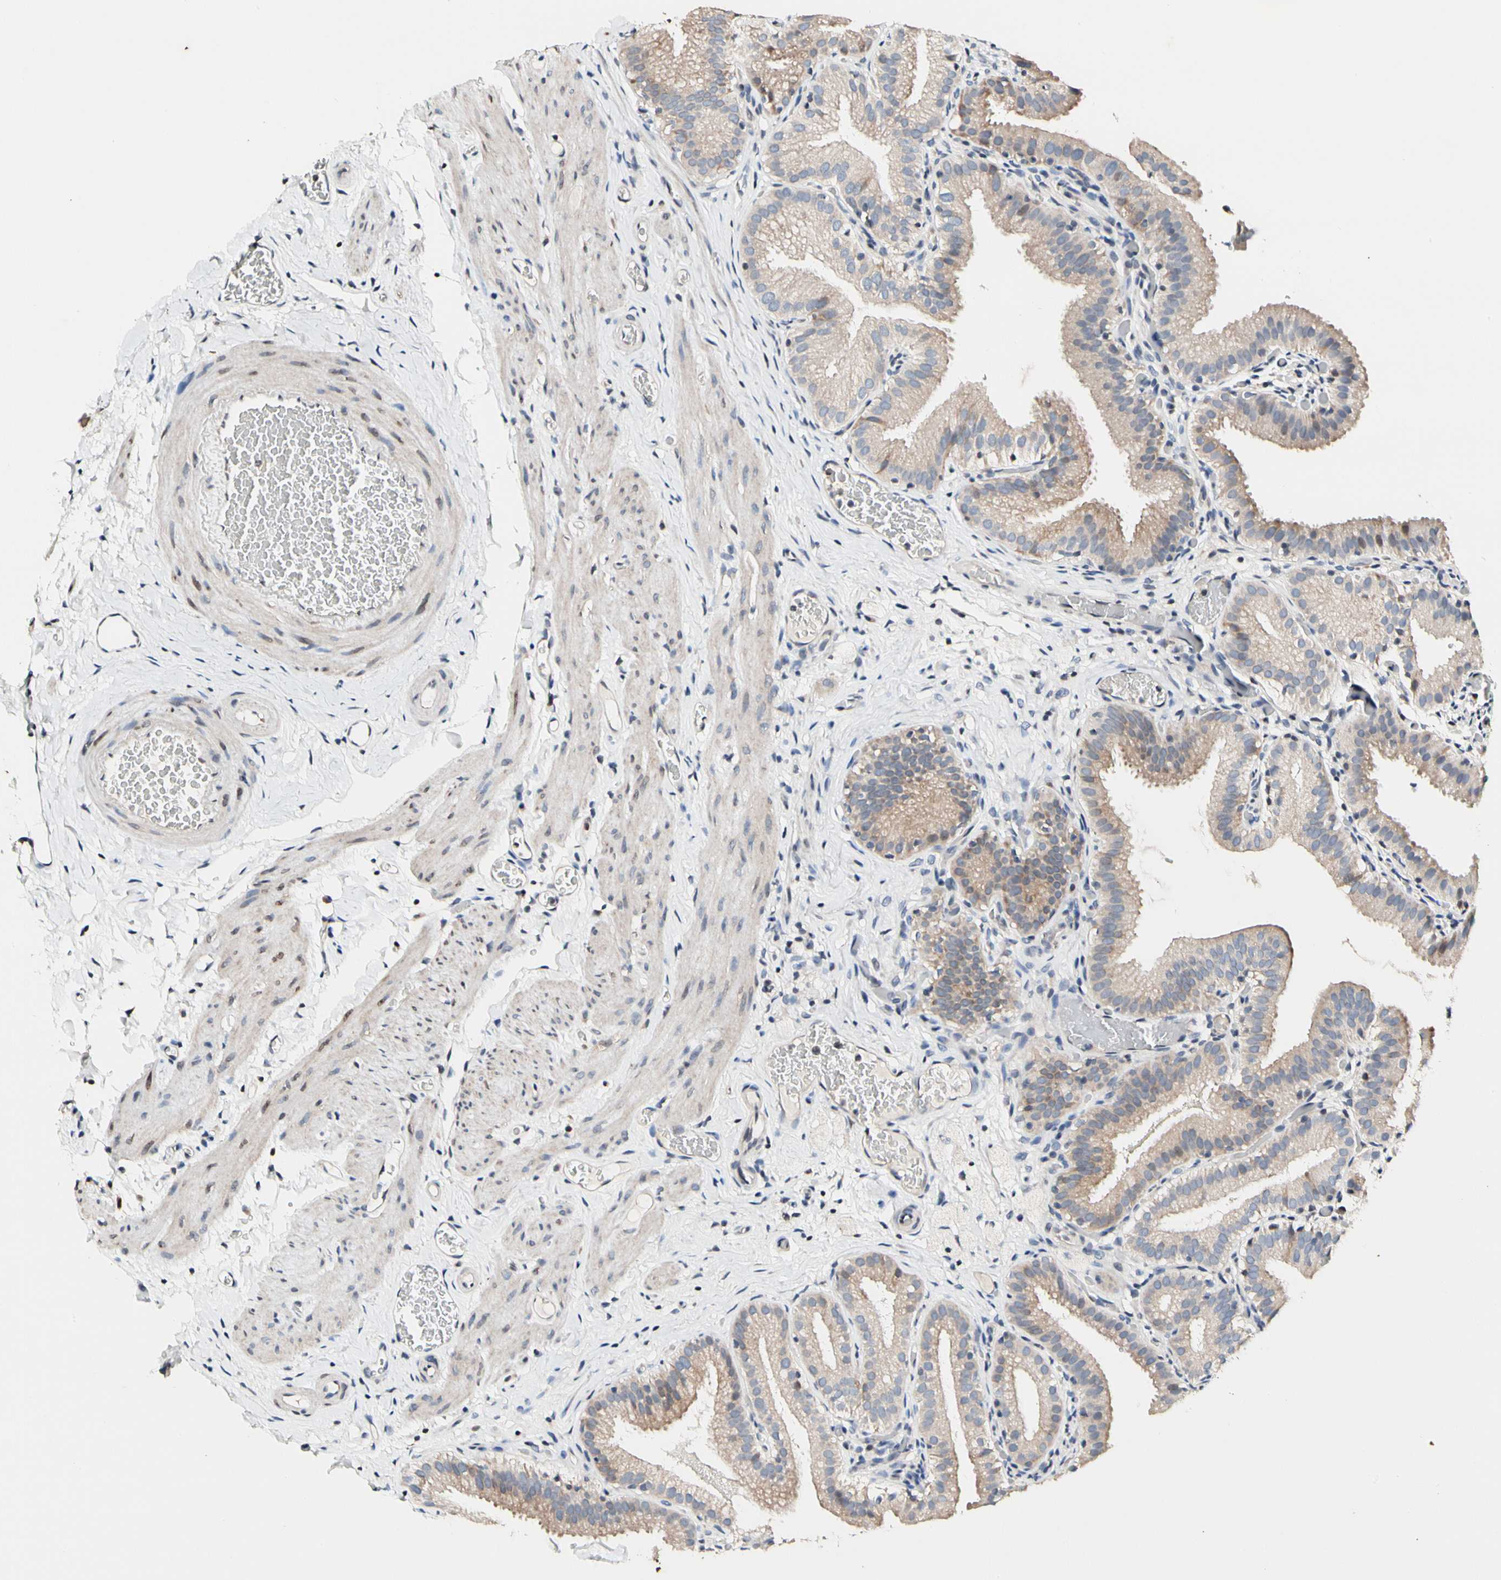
{"staining": {"intensity": "weak", "quantity": ">75%", "location": "cytoplasmic/membranous"}, "tissue": "gallbladder", "cell_type": "Glandular cells", "image_type": "normal", "snomed": [{"axis": "morphology", "description": "Normal tissue, NOS"}, {"axis": "topography", "description": "Gallbladder"}], "caption": "A high-resolution histopathology image shows immunohistochemistry staining of normal gallbladder, which displays weak cytoplasmic/membranous expression in about >75% of glandular cells.", "gene": "SOX30", "patient": {"sex": "male", "age": 54}}